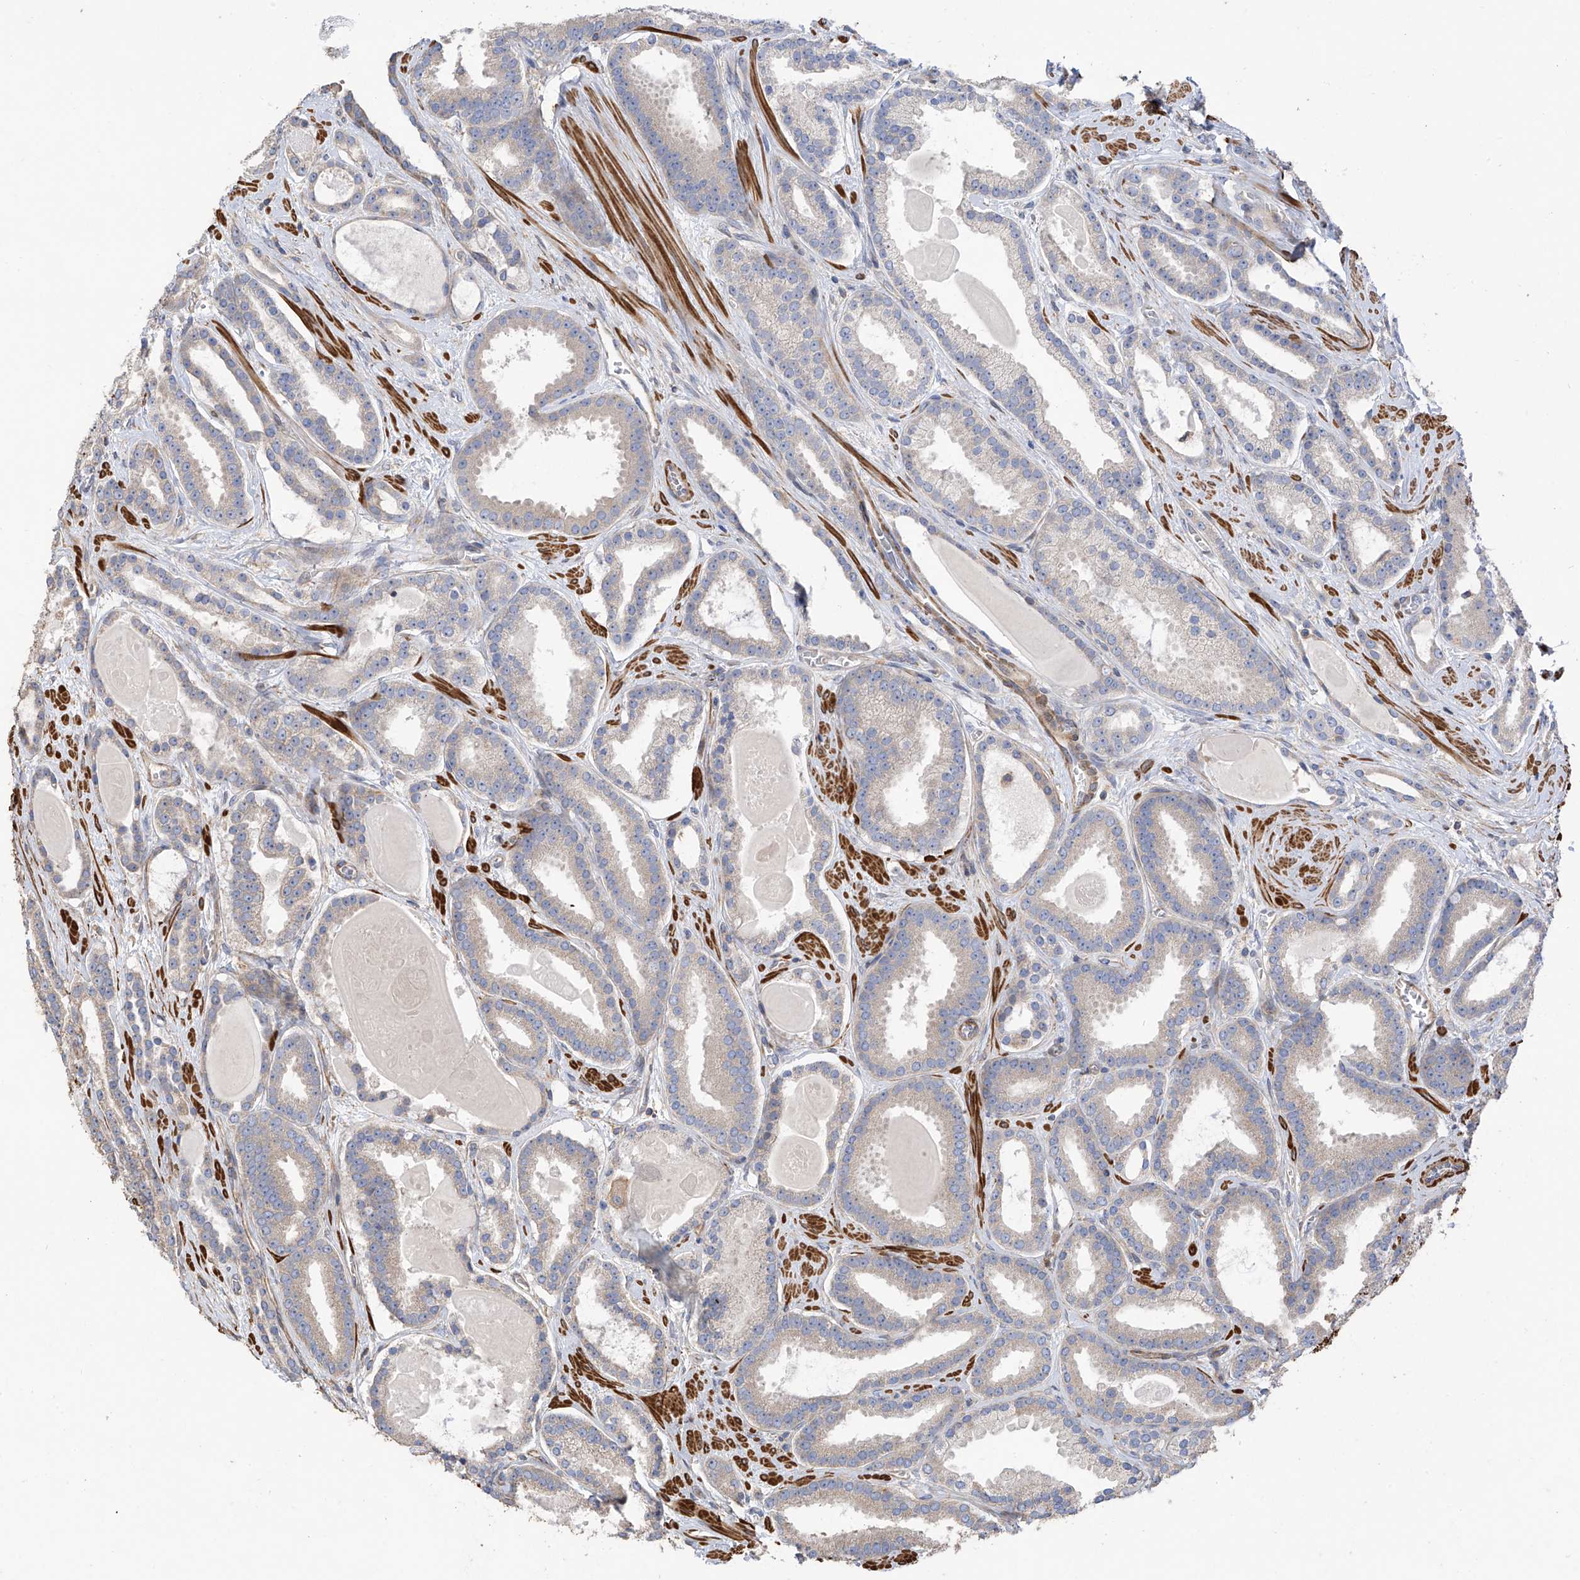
{"staining": {"intensity": "negative", "quantity": "none", "location": "none"}, "tissue": "prostate cancer", "cell_type": "Tumor cells", "image_type": "cancer", "snomed": [{"axis": "morphology", "description": "Adenocarcinoma, High grade"}, {"axis": "topography", "description": "Prostate"}], "caption": "DAB (3,3'-diaminobenzidine) immunohistochemical staining of prostate high-grade adenocarcinoma reveals no significant staining in tumor cells.", "gene": "SLC43A3", "patient": {"sex": "male", "age": 60}}